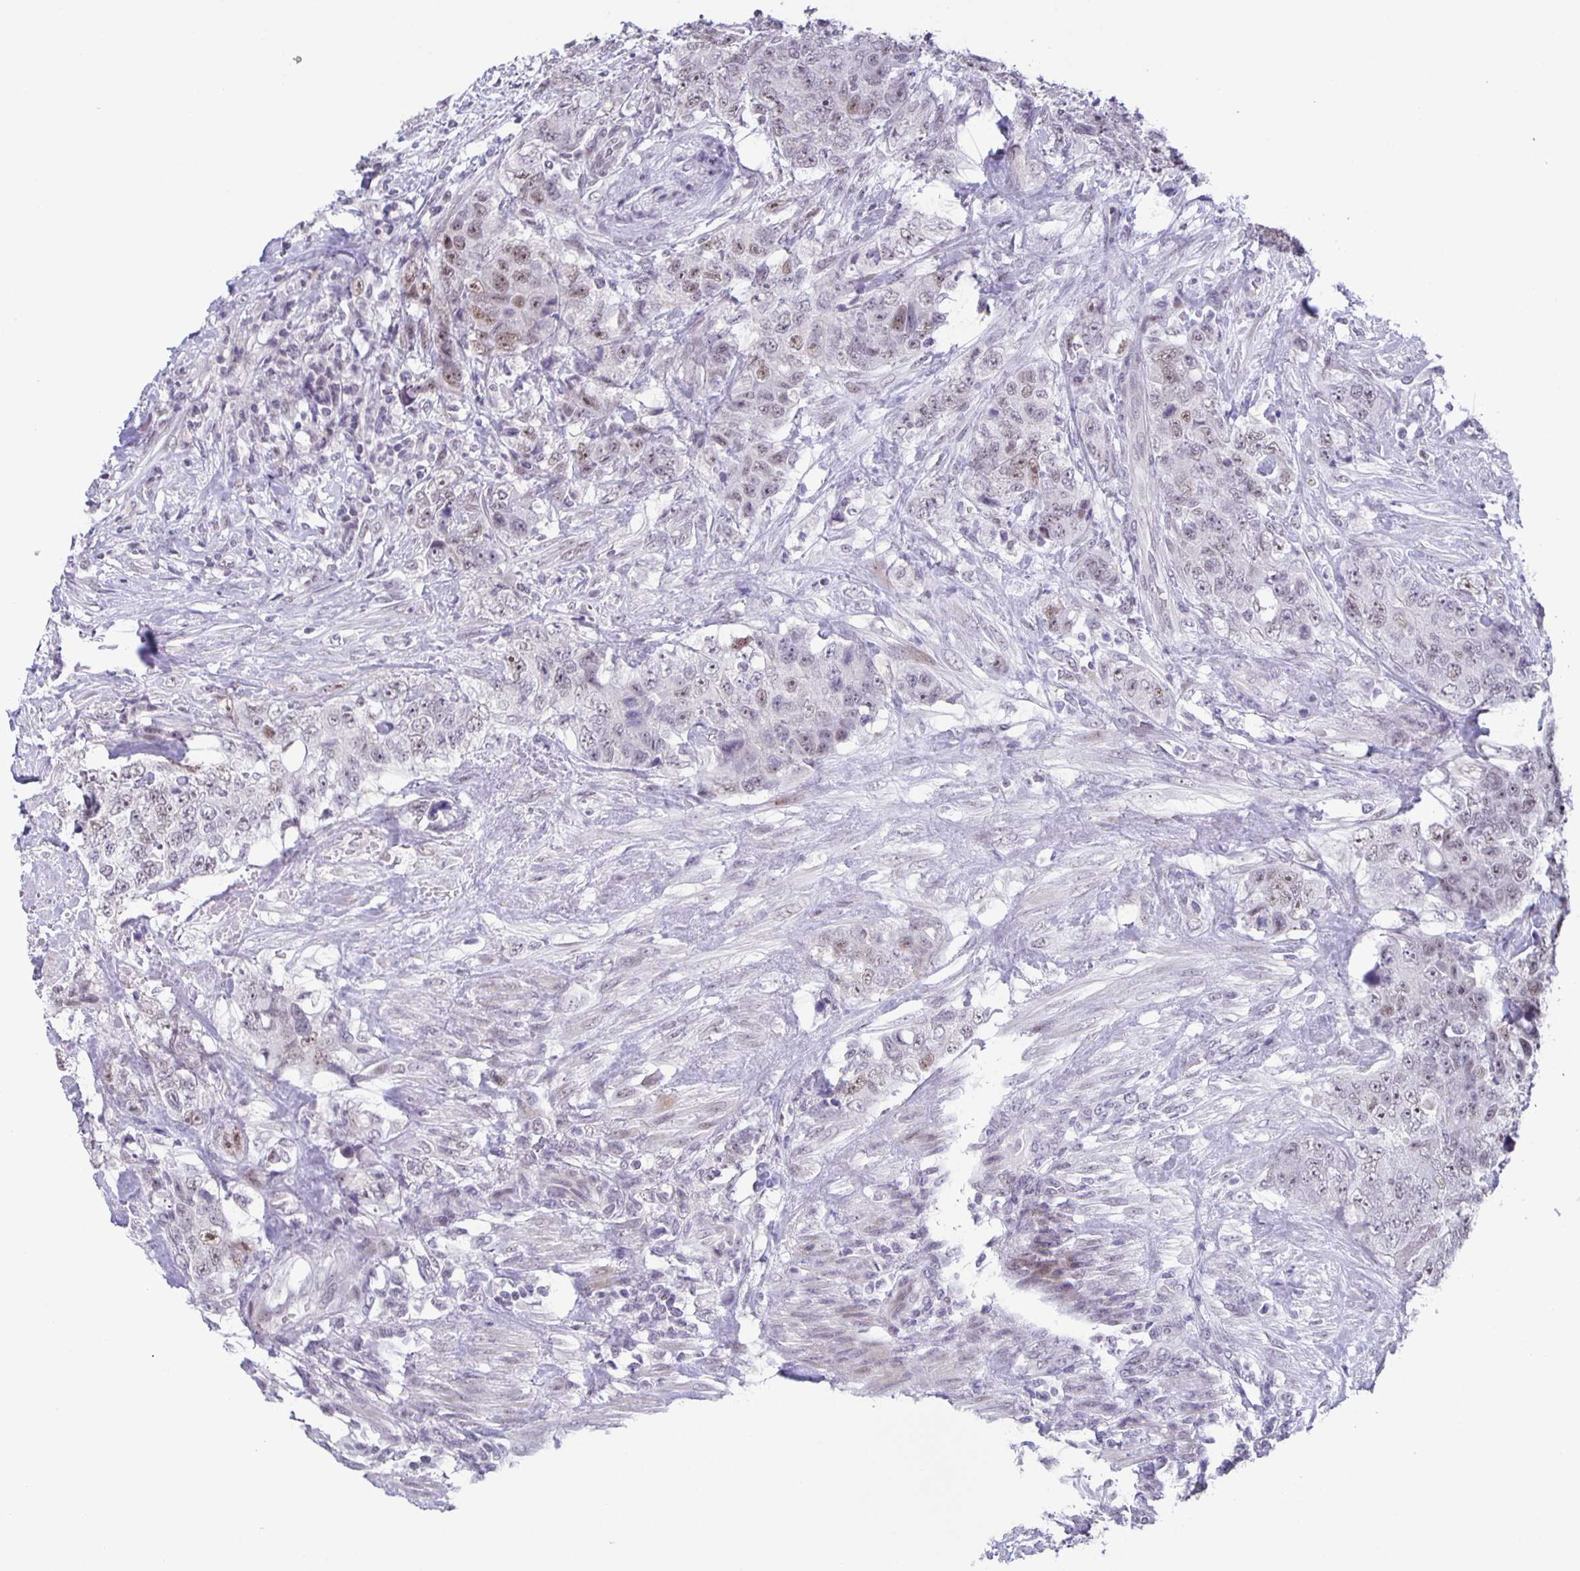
{"staining": {"intensity": "weak", "quantity": "25%-75%", "location": "nuclear"}, "tissue": "urothelial cancer", "cell_type": "Tumor cells", "image_type": "cancer", "snomed": [{"axis": "morphology", "description": "Urothelial carcinoma, High grade"}, {"axis": "topography", "description": "Urinary bladder"}], "caption": "Urothelial carcinoma (high-grade) was stained to show a protein in brown. There is low levels of weak nuclear positivity in approximately 25%-75% of tumor cells.", "gene": "PHRF1", "patient": {"sex": "female", "age": 78}}